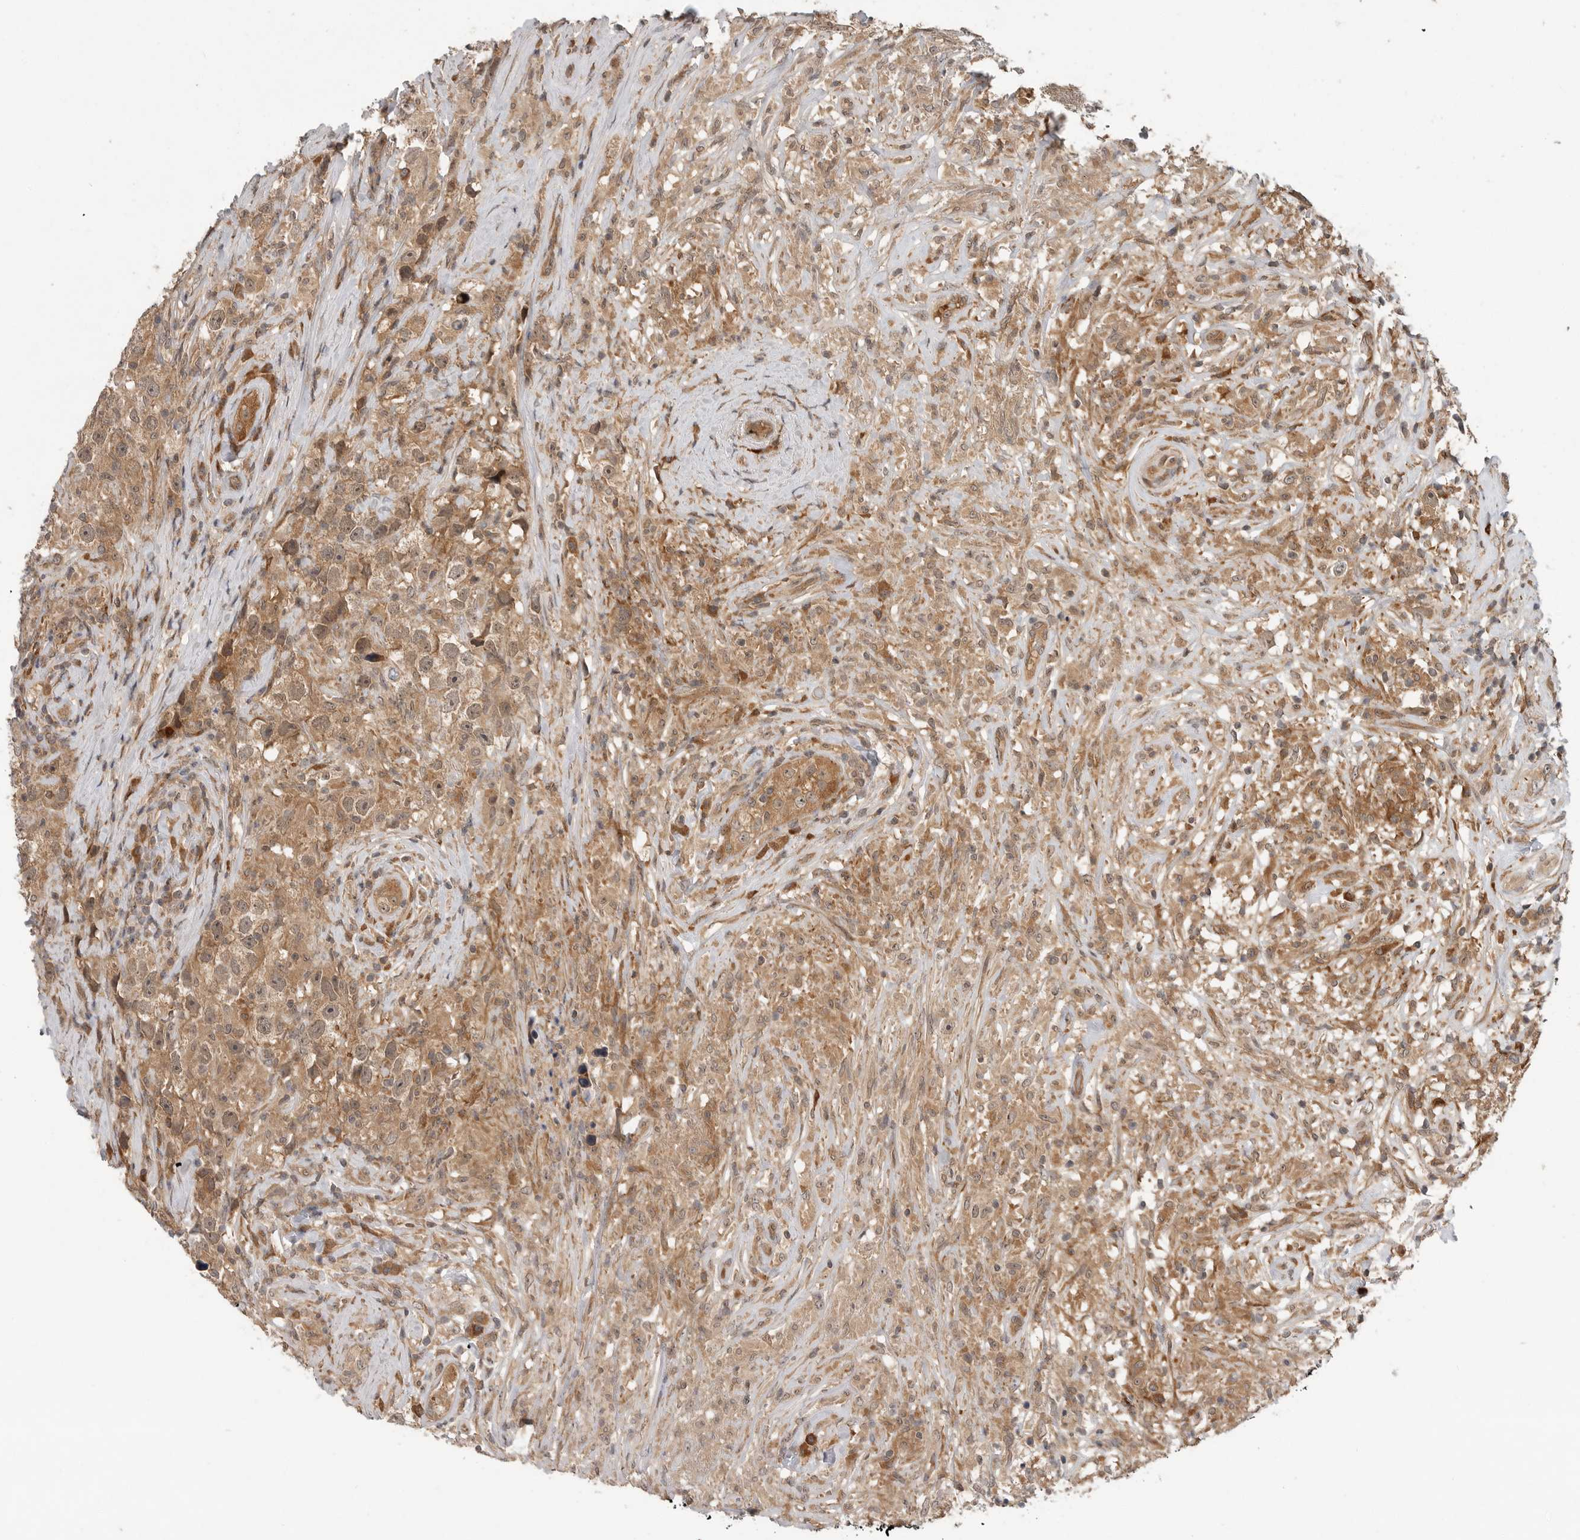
{"staining": {"intensity": "moderate", "quantity": ">75%", "location": "cytoplasmic/membranous"}, "tissue": "testis cancer", "cell_type": "Tumor cells", "image_type": "cancer", "snomed": [{"axis": "morphology", "description": "Seminoma, NOS"}, {"axis": "topography", "description": "Testis"}], "caption": "Tumor cells reveal medium levels of moderate cytoplasmic/membranous staining in approximately >75% of cells in human testis cancer (seminoma).", "gene": "OSBPL9", "patient": {"sex": "male", "age": 49}}